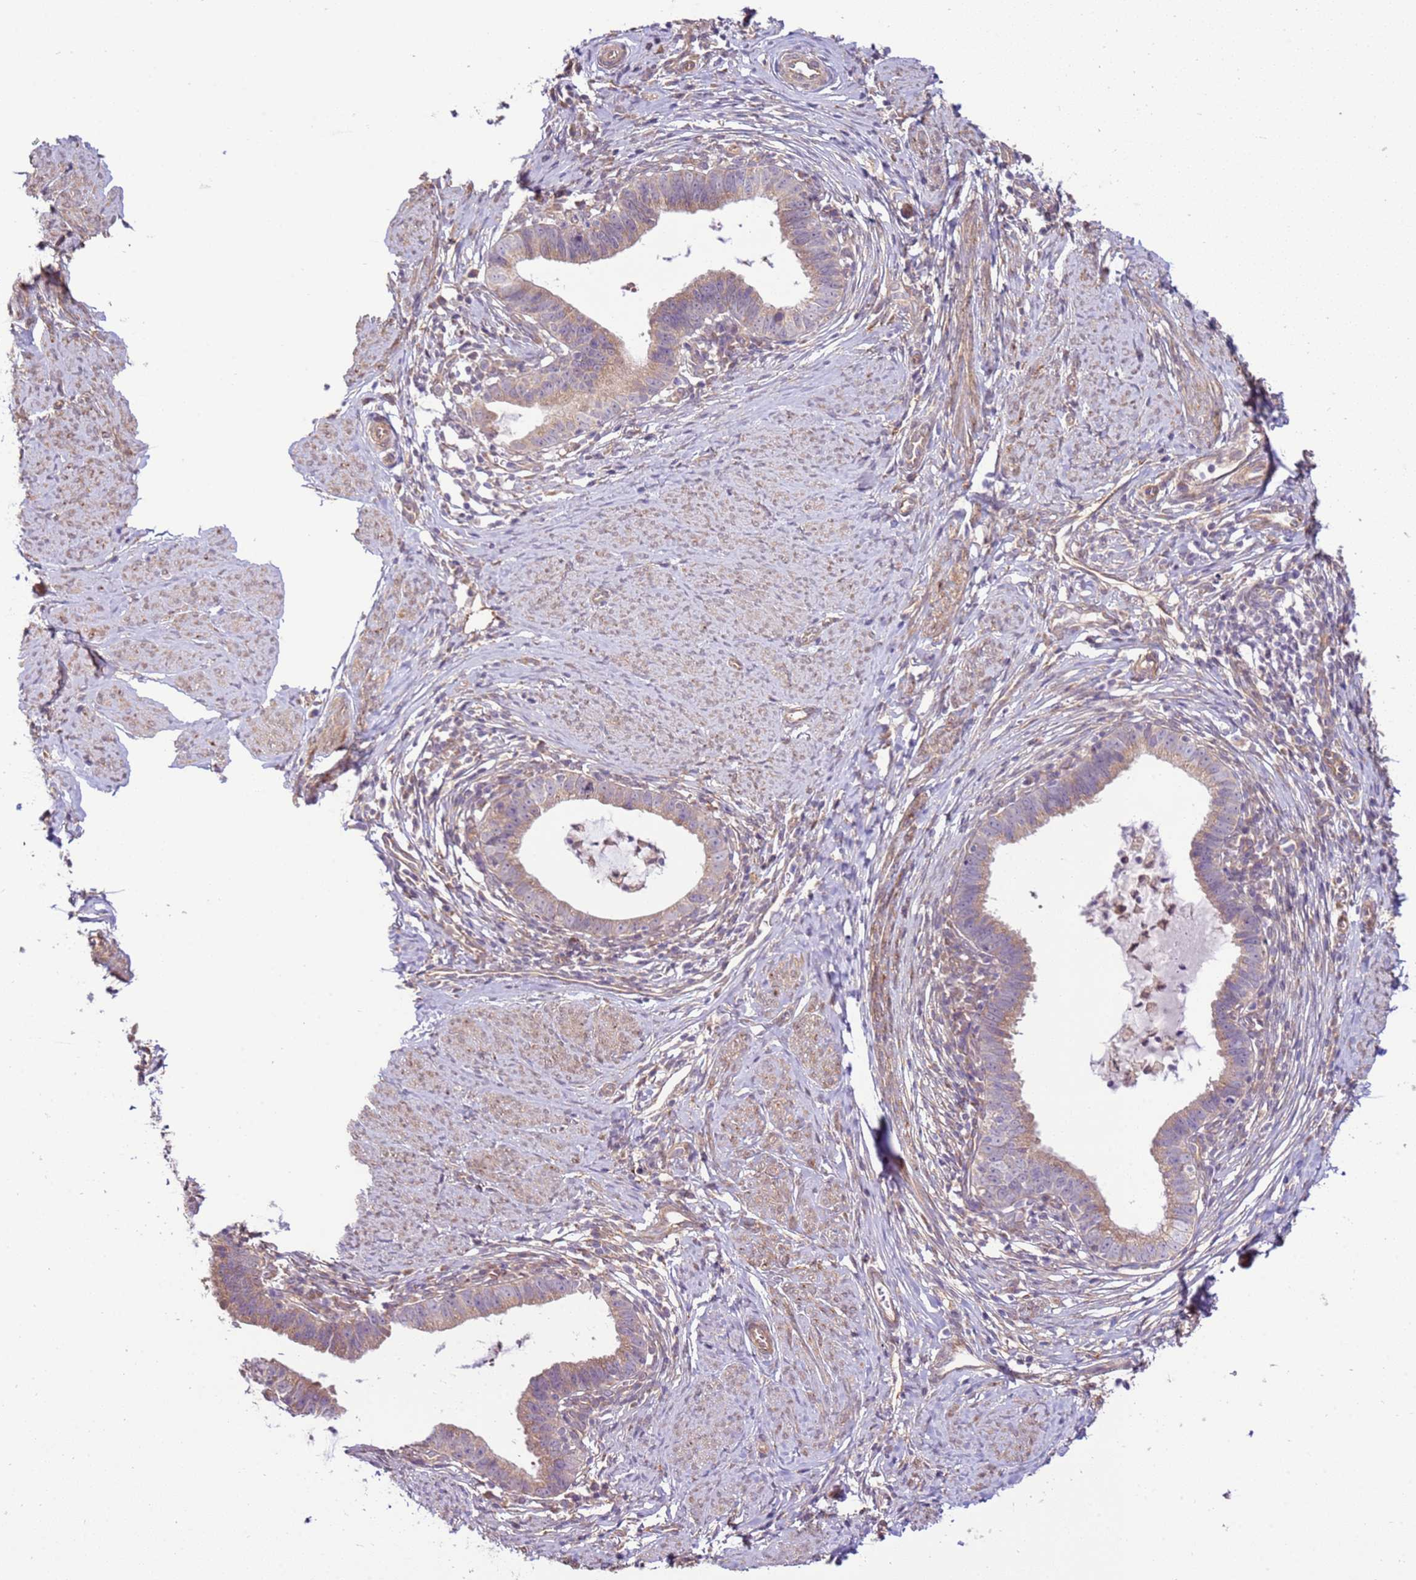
{"staining": {"intensity": "weak", "quantity": "25%-75%", "location": "cytoplasmic/membranous"}, "tissue": "cervical cancer", "cell_type": "Tumor cells", "image_type": "cancer", "snomed": [{"axis": "morphology", "description": "Adenocarcinoma, NOS"}, {"axis": "topography", "description": "Cervix"}], "caption": "Weak cytoplasmic/membranous staining for a protein is seen in approximately 25%-75% of tumor cells of cervical cancer (adenocarcinoma) using IHC.", "gene": "SCARA3", "patient": {"sex": "female", "age": 36}}